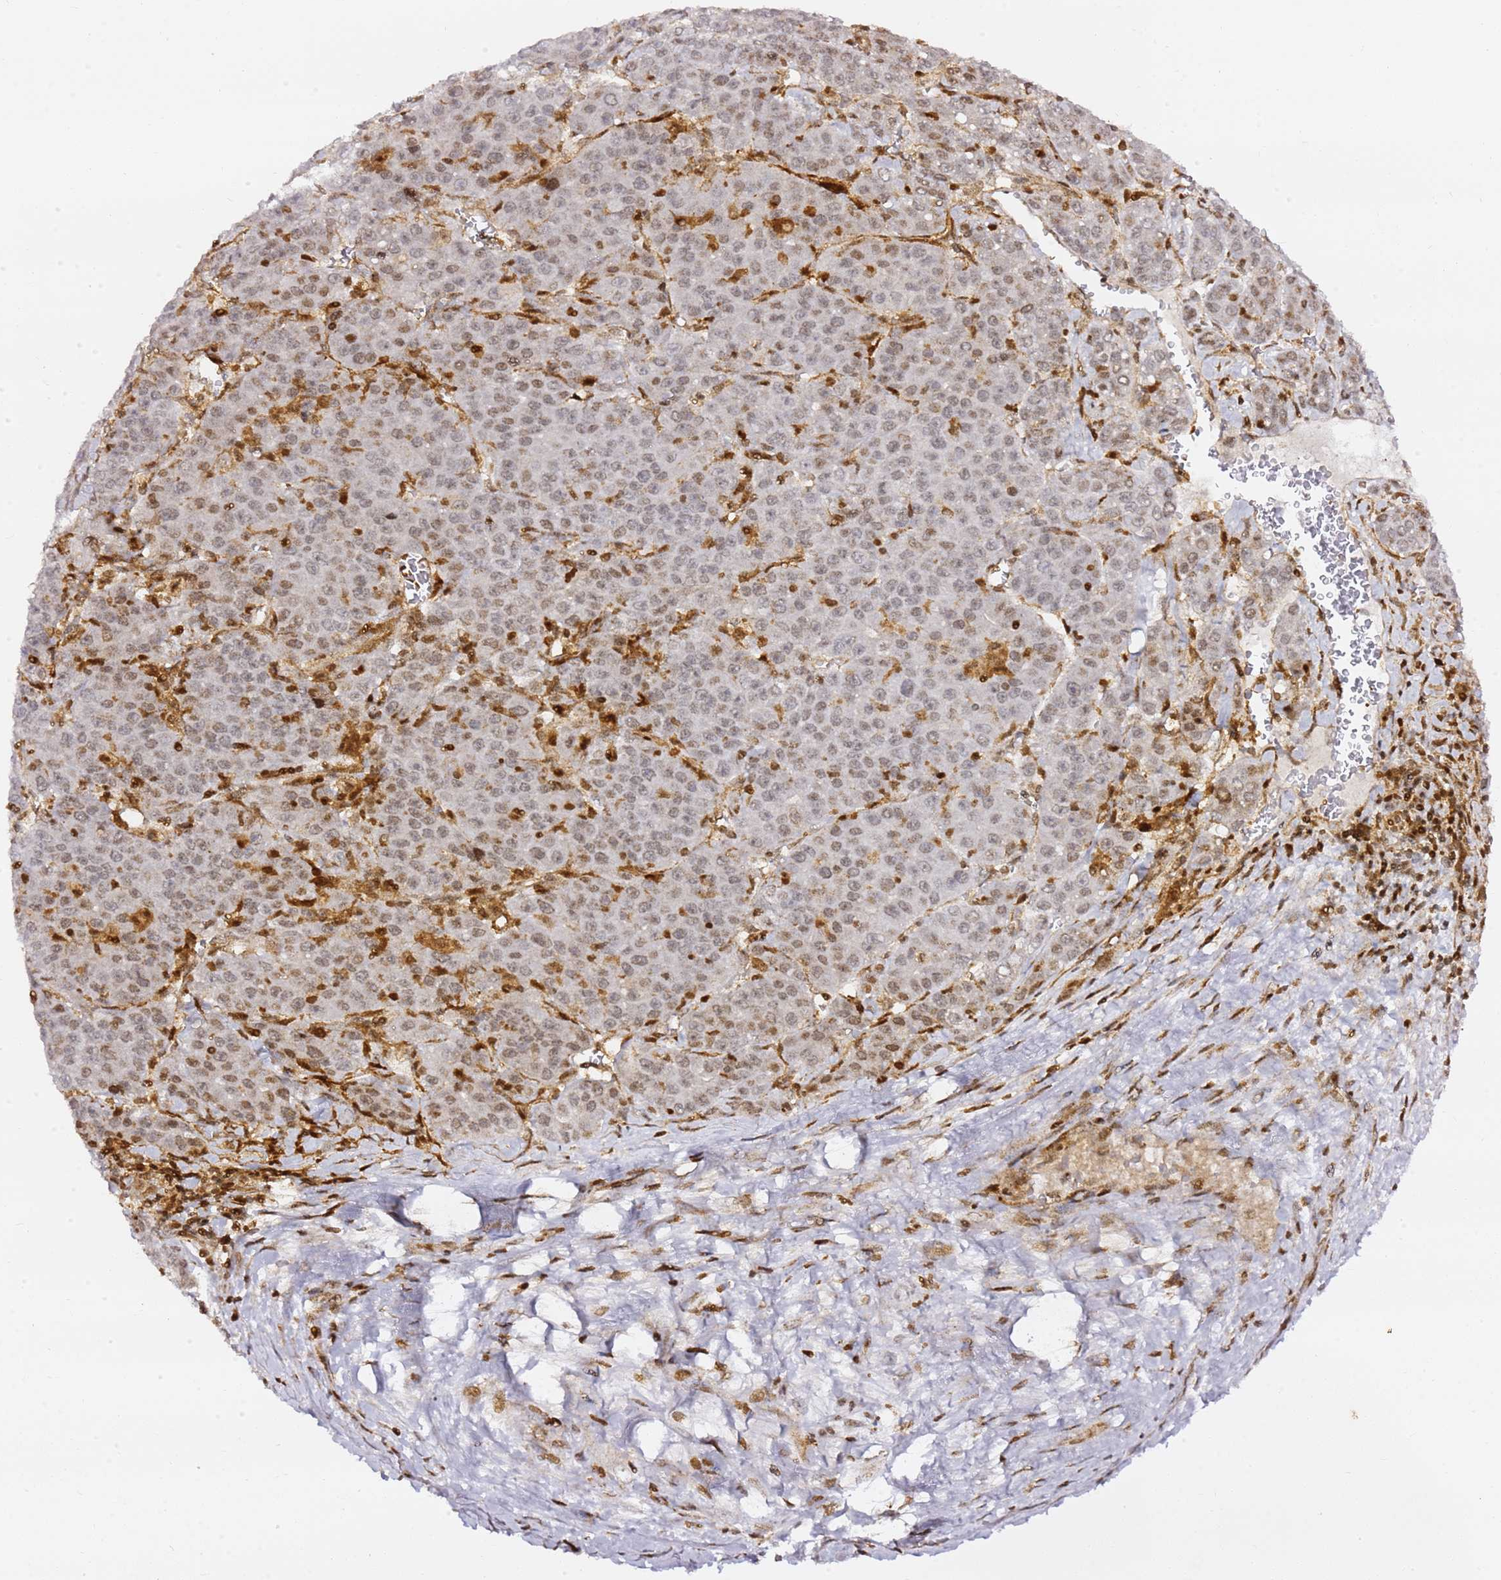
{"staining": {"intensity": "moderate", "quantity": "25%-75%", "location": "nuclear"}, "tissue": "liver cancer", "cell_type": "Tumor cells", "image_type": "cancer", "snomed": [{"axis": "morphology", "description": "Carcinoma, Hepatocellular, NOS"}, {"axis": "topography", "description": "Liver"}], "caption": "Liver cancer stained for a protein (brown) exhibits moderate nuclear positive expression in approximately 25%-75% of tumor cells.", "gene": "GBP2", "patient": {"sex": "female", "age": 53}}